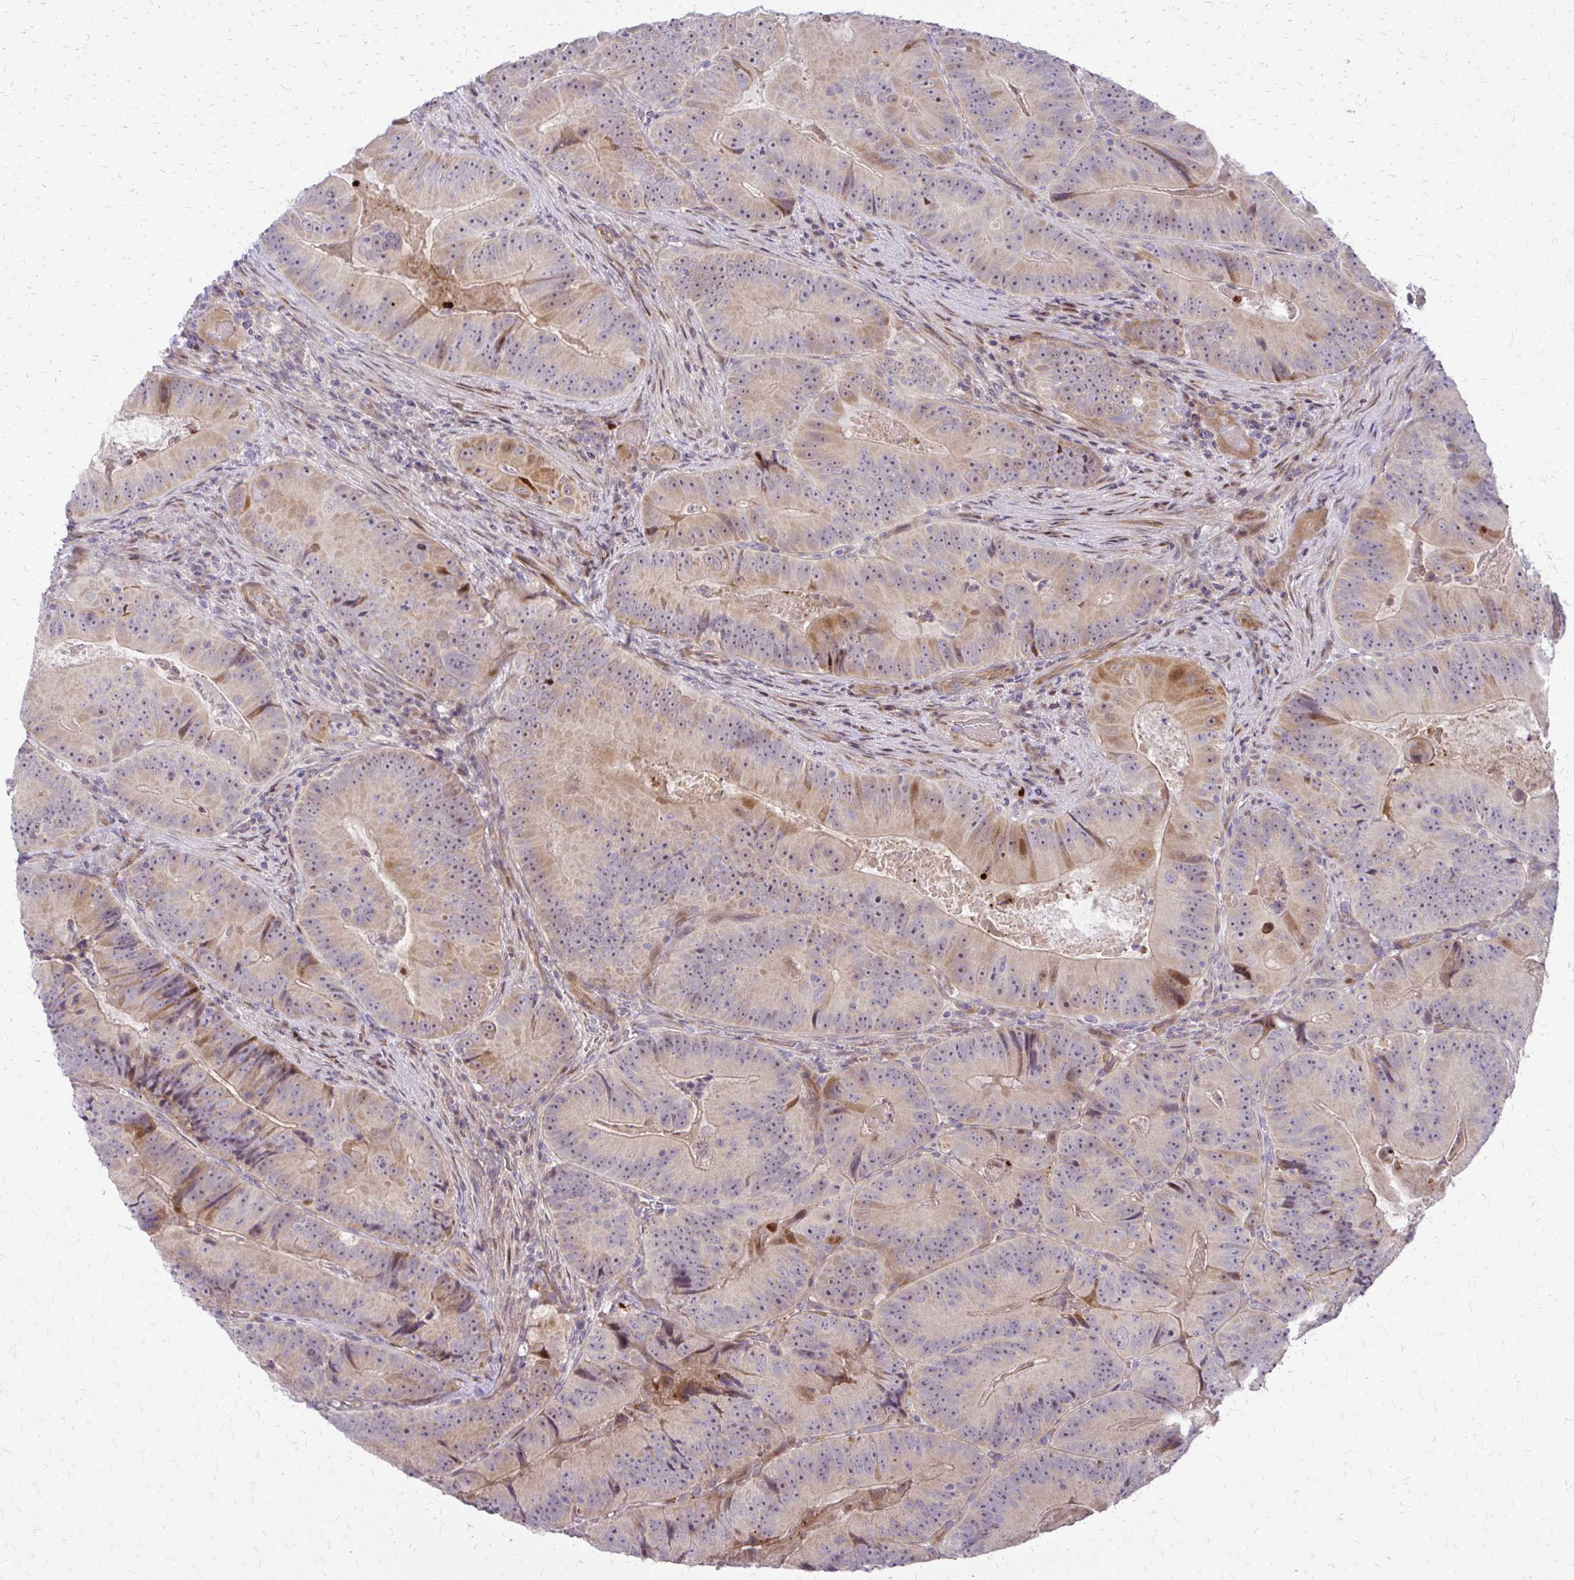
{"staining": {"intensity": "weak", "quantity": "25%-75%", "location": "cytoplasmic/membranous,nuclear"}, "tissue": "colorectal cancer", "cell_type": "Tumor cells", "image_type": "cancer", "snomed": [{"axis": "morphology", "description": "Adenocarcinoma, NOS"}, {"axis": "topography", "description": "Colon"}], "caption": "Tumor cells demonstrate low levels of weak cytoplasmic/membranous and nuclear positivity in about 25%-75% of cells in human colorectal cancer (adenocarcinoma).", "gene": "PPDPFL", "patient": {"sex": "female", "age": 86}}